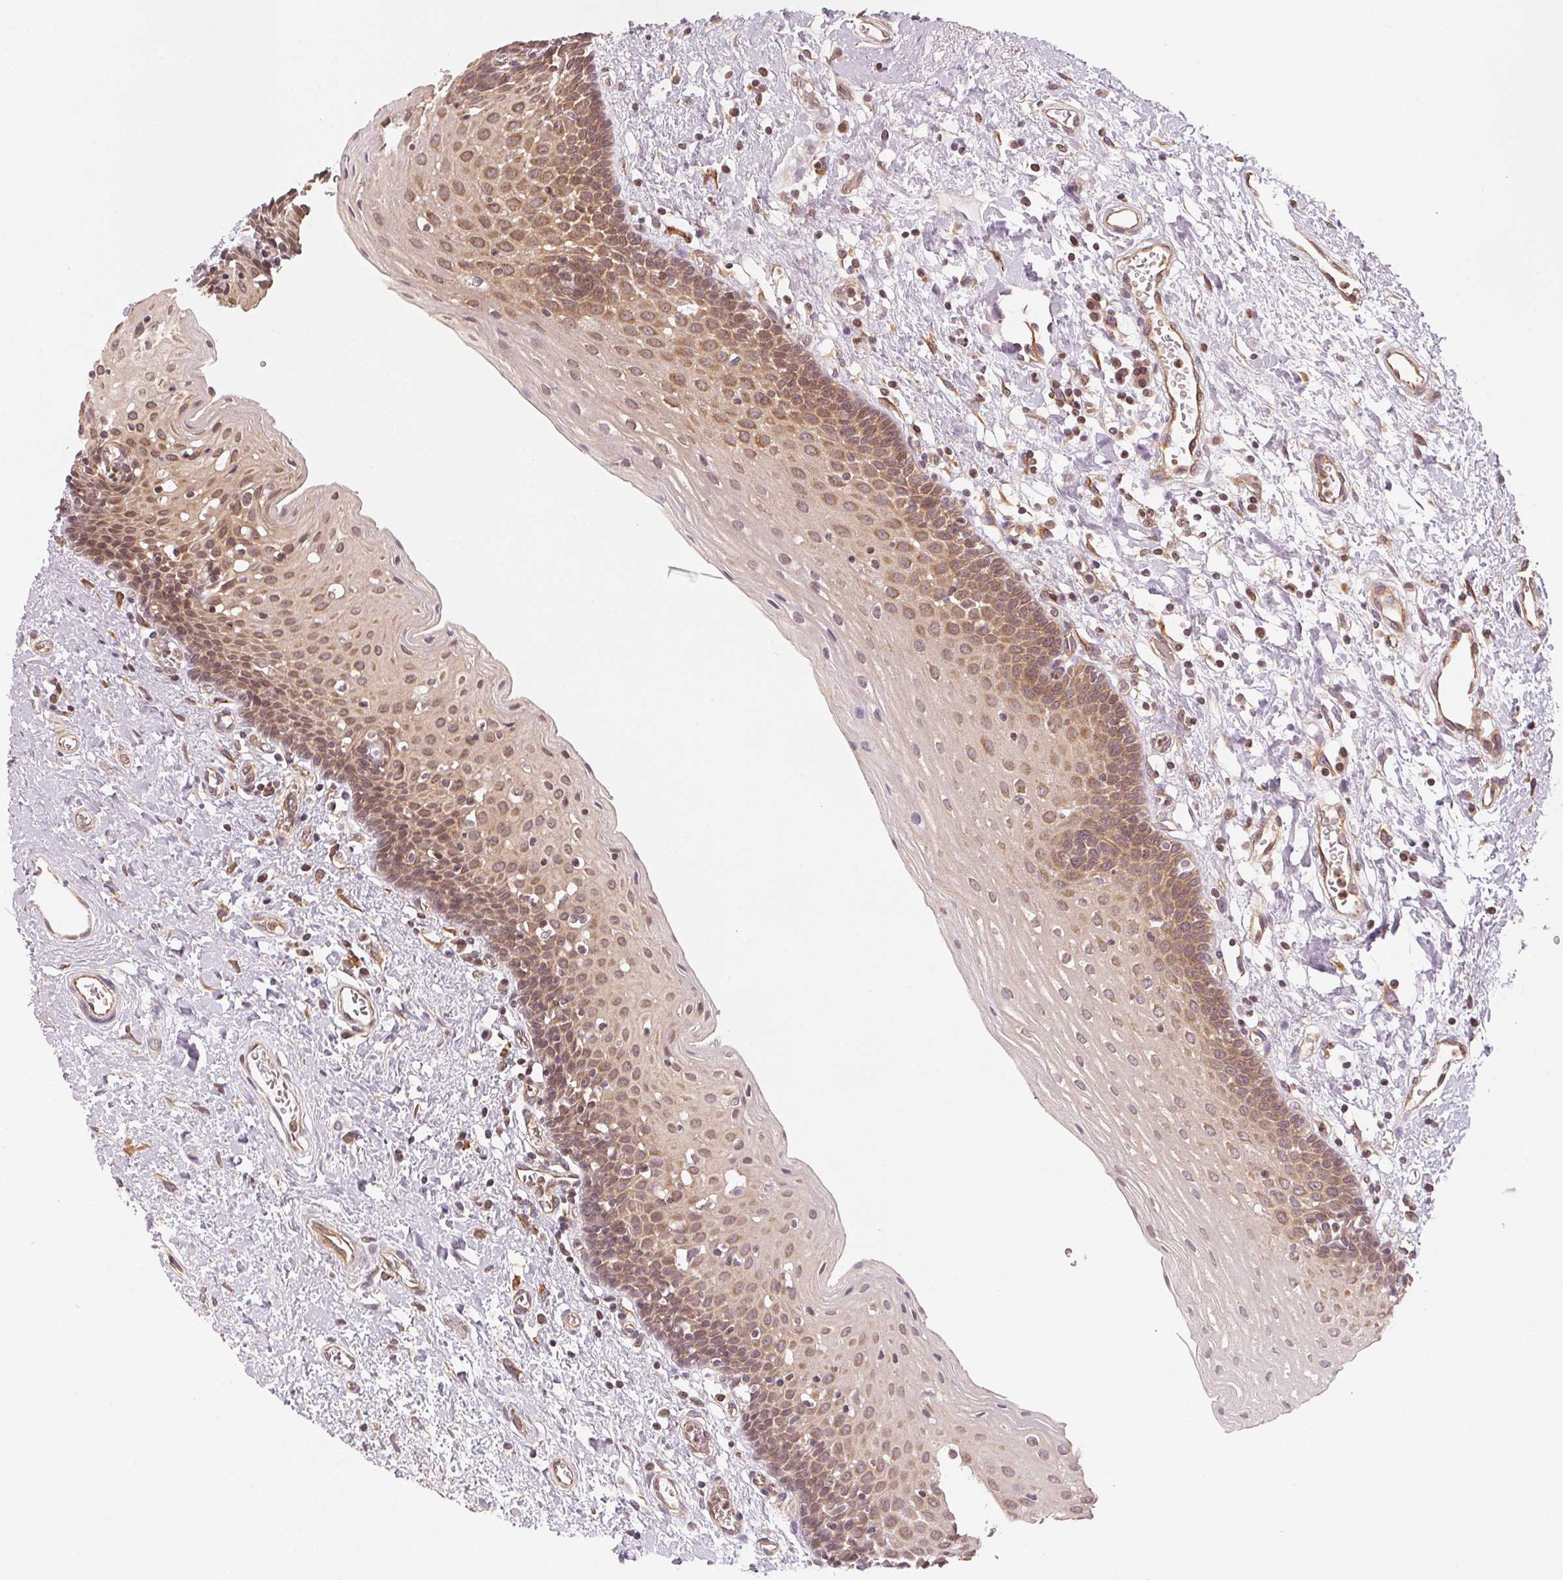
{"staining": {"intensity": "moderate", "quantity": "25%-75%", "location": "cytoplasmic/membranous"}, "tissue": "oral mucosa", "cell_type": "Squamous epithelial cells", "image_type": "normal", "snomed": [{"axis": "morphology", "description": "Normal tissue, NOS"}, {"axis": "topography", "description": "Oral tissue"}], "caption": "Squamous epithelial cells reveal medium levels of moderate cytoplasmic/membranous expression in about 25%-75% of cells in normal oral mucosa. (DAB (3,3'-diaminobenzidine) = brown stain, brightfield microscopy at high magnification).", "gene": "STRN4", "patient": {"sex": "female", "age": 43}}